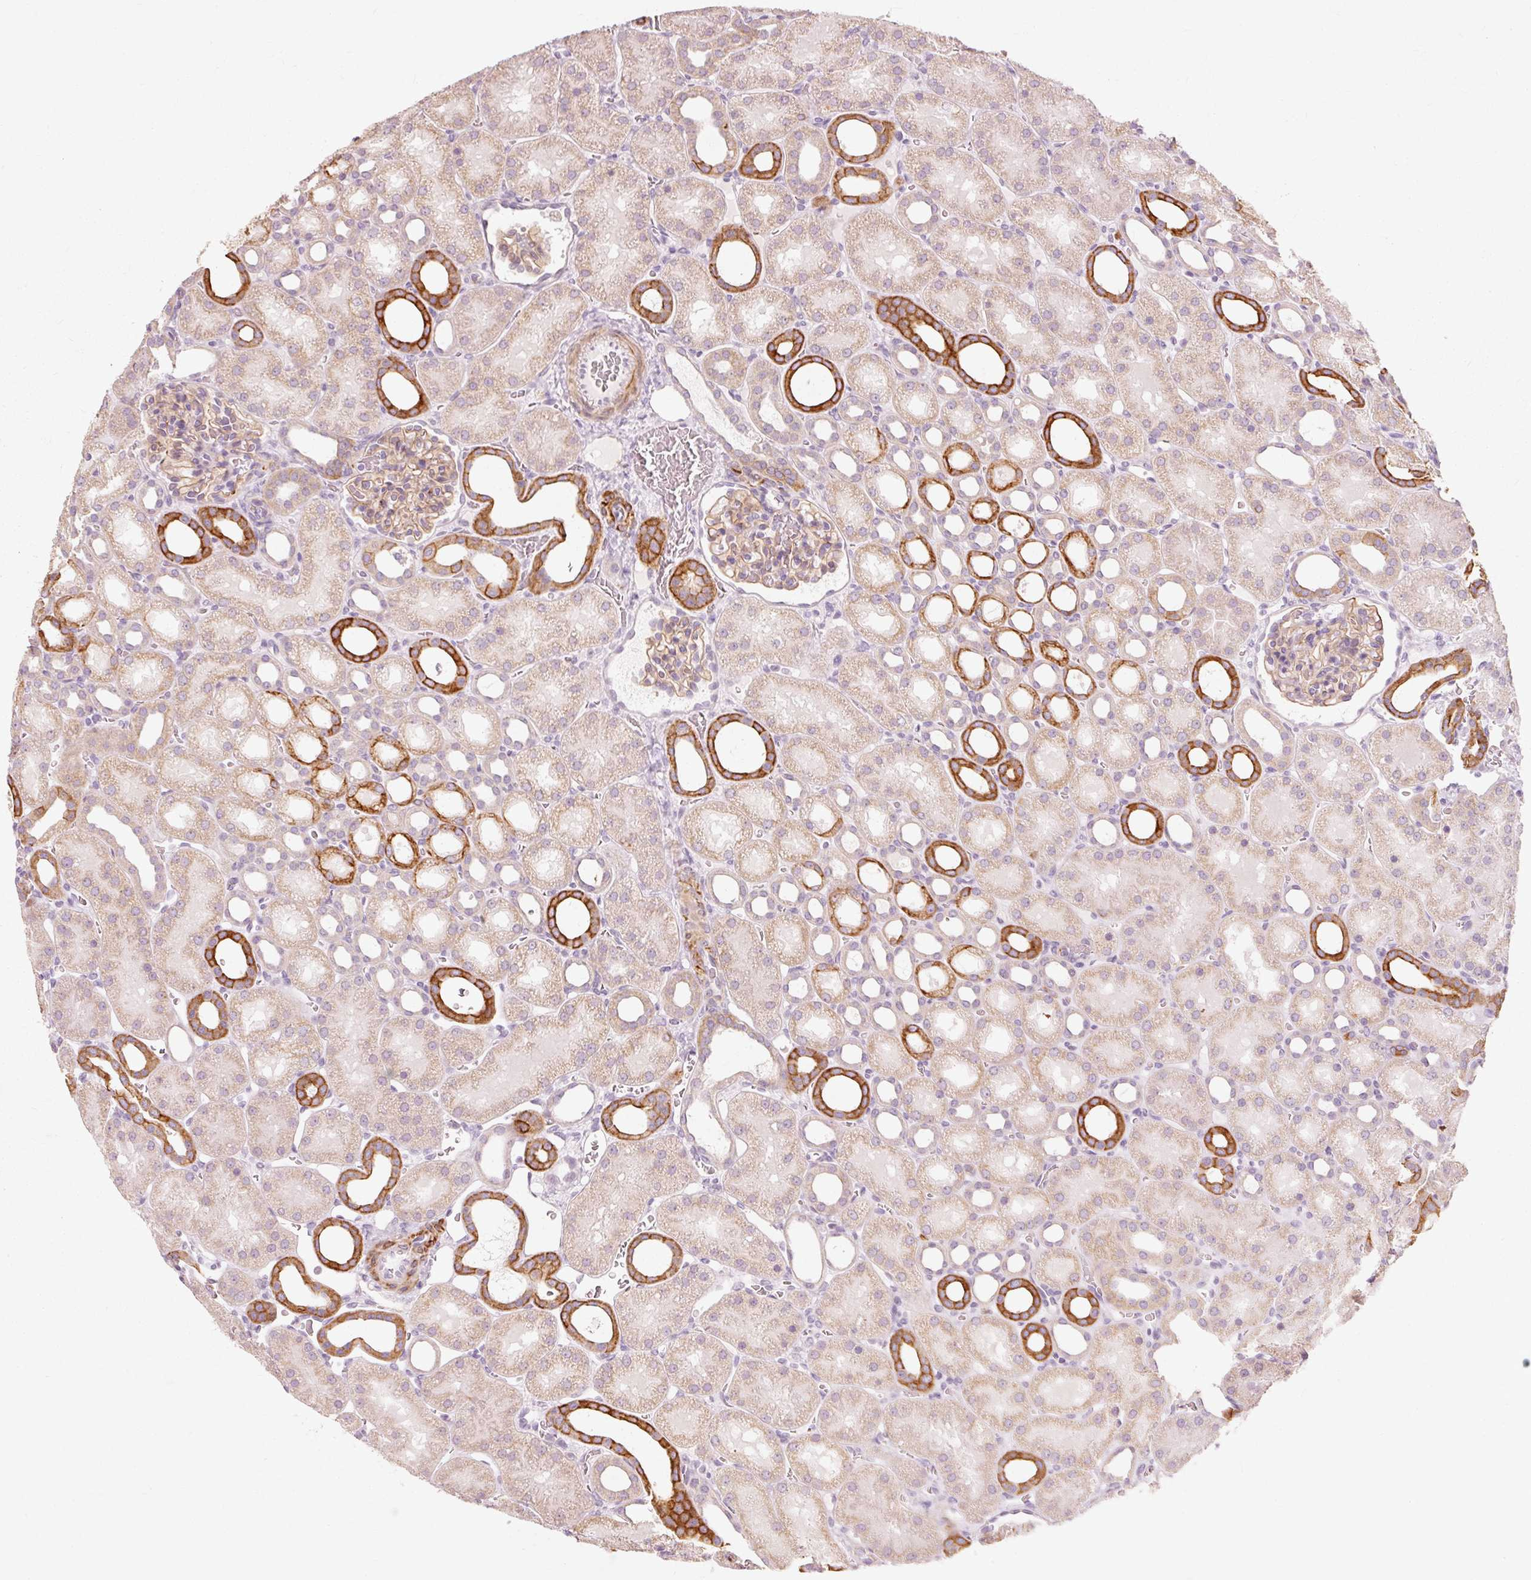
{"staining": {"intensity": "weak", "quantity": ">75%", "location": "cytoplasmic/membranous"}, "tissue": "kidney", "cell_type": "Cells in glomeruli", "image_type": "normal", "snomed": [{"axis": "morphology", "description": "Normal tissue, NOS"}, {"axis": "topography", "description": "Kidney"}], "caption": "The micrograph shows staining of benign kidney, revealing weak cytoplasmic/membranous protein expression (brown color) within cells in glomeruli.", "gene": "TRIM73", "patient": {"sex": "male", "age": 2}}